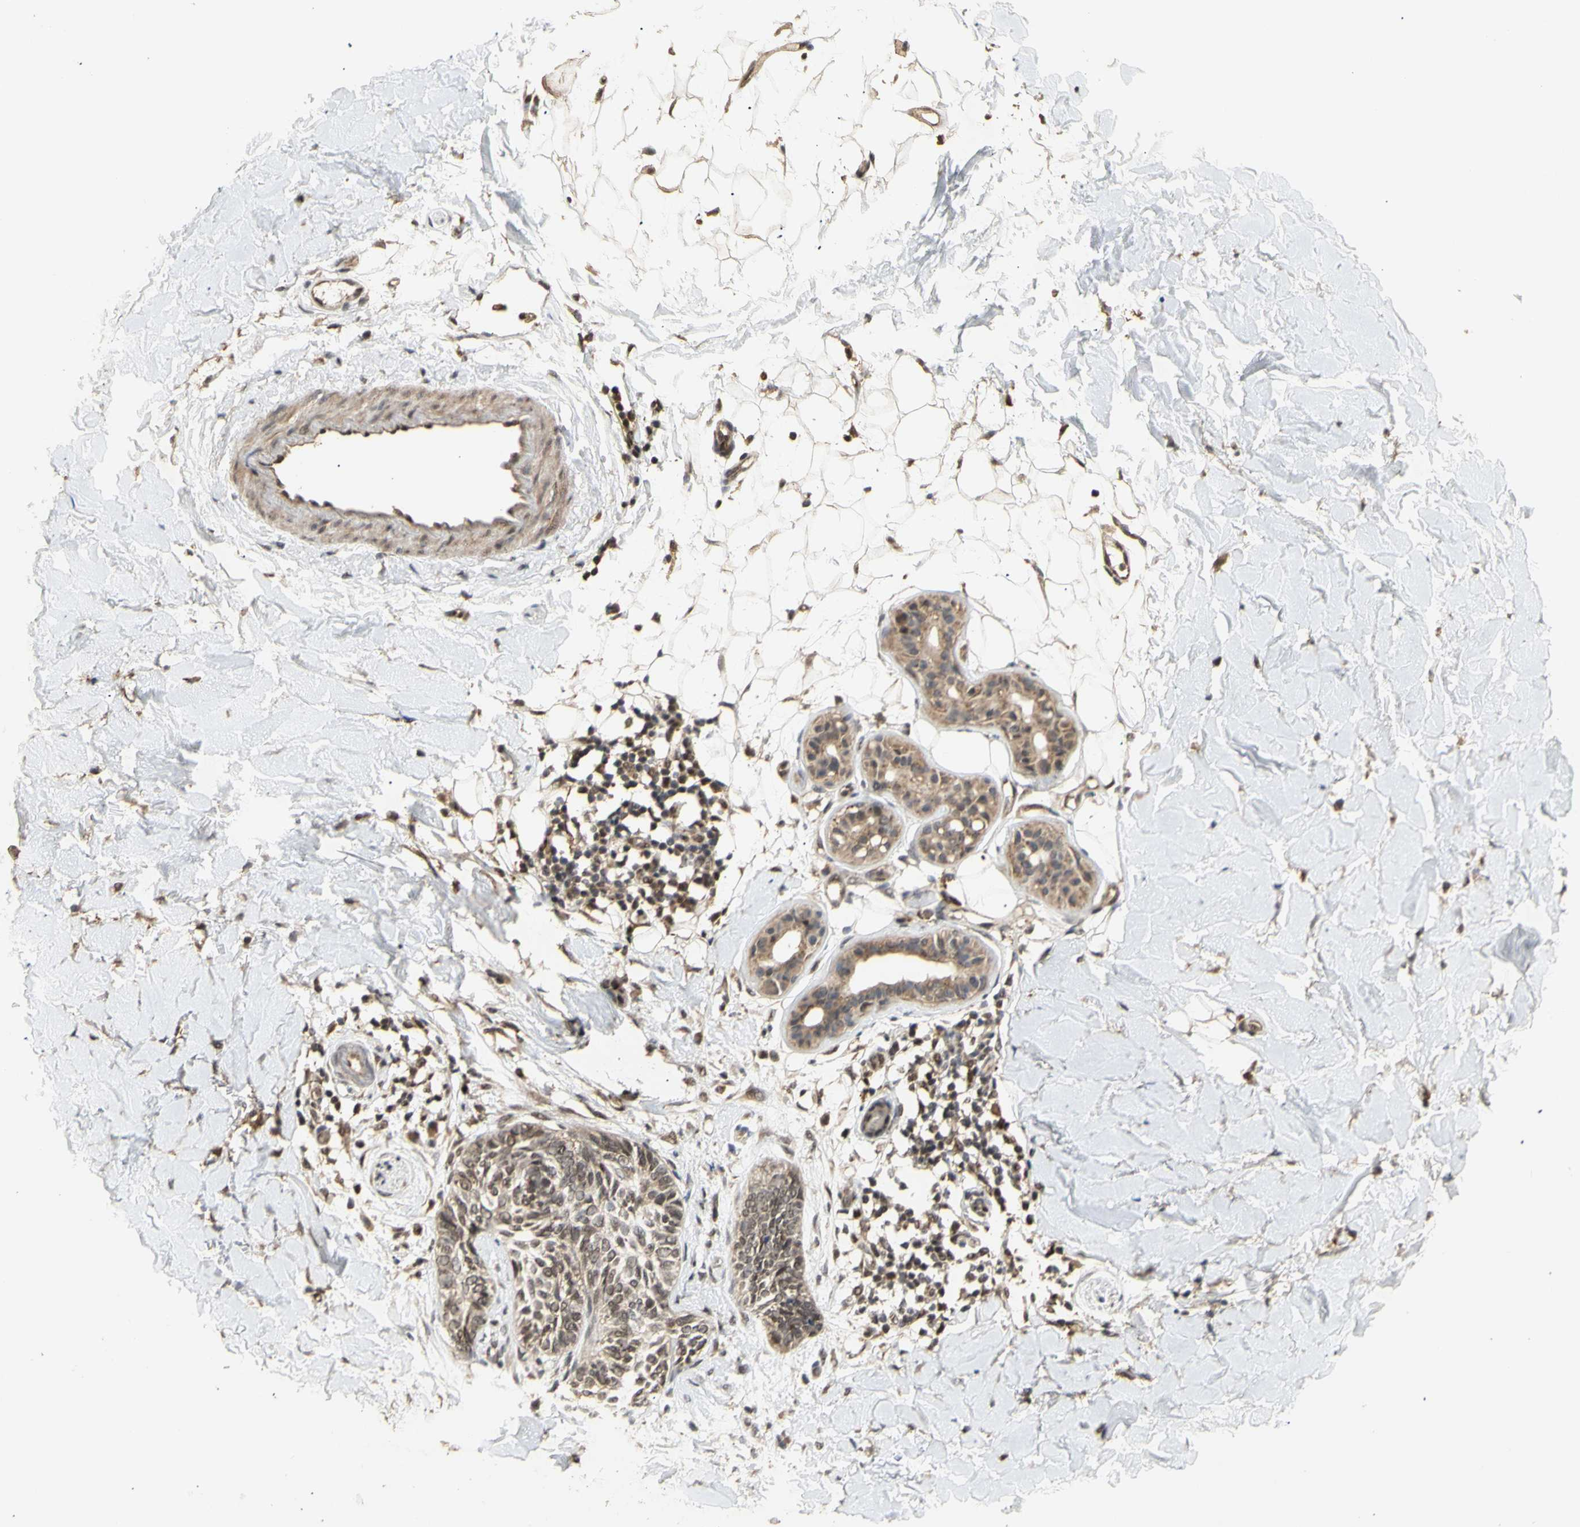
{"staining": {"intensity": "weak", "quantity": ">75%", "location": "cytoplasmic/membranous,nuclear"}, "tissue": "skin cancer", "cell_type": "Tumor cells", "image_type": "cancer", "snomed": [{"axis": "morphology", "description": "Basal cell carcinoma"}, {"axis": "topography", "description": "Skin"}], "caption": "Protein expression analysis of human skin cancer (basal cell carcinoma) reveals weak cytoplasmic/membranous and nuclear staining in approximately >75% of tumor cells.", "gene": "GTF2E2", "patient": {"sex": "female", "age": 58}}